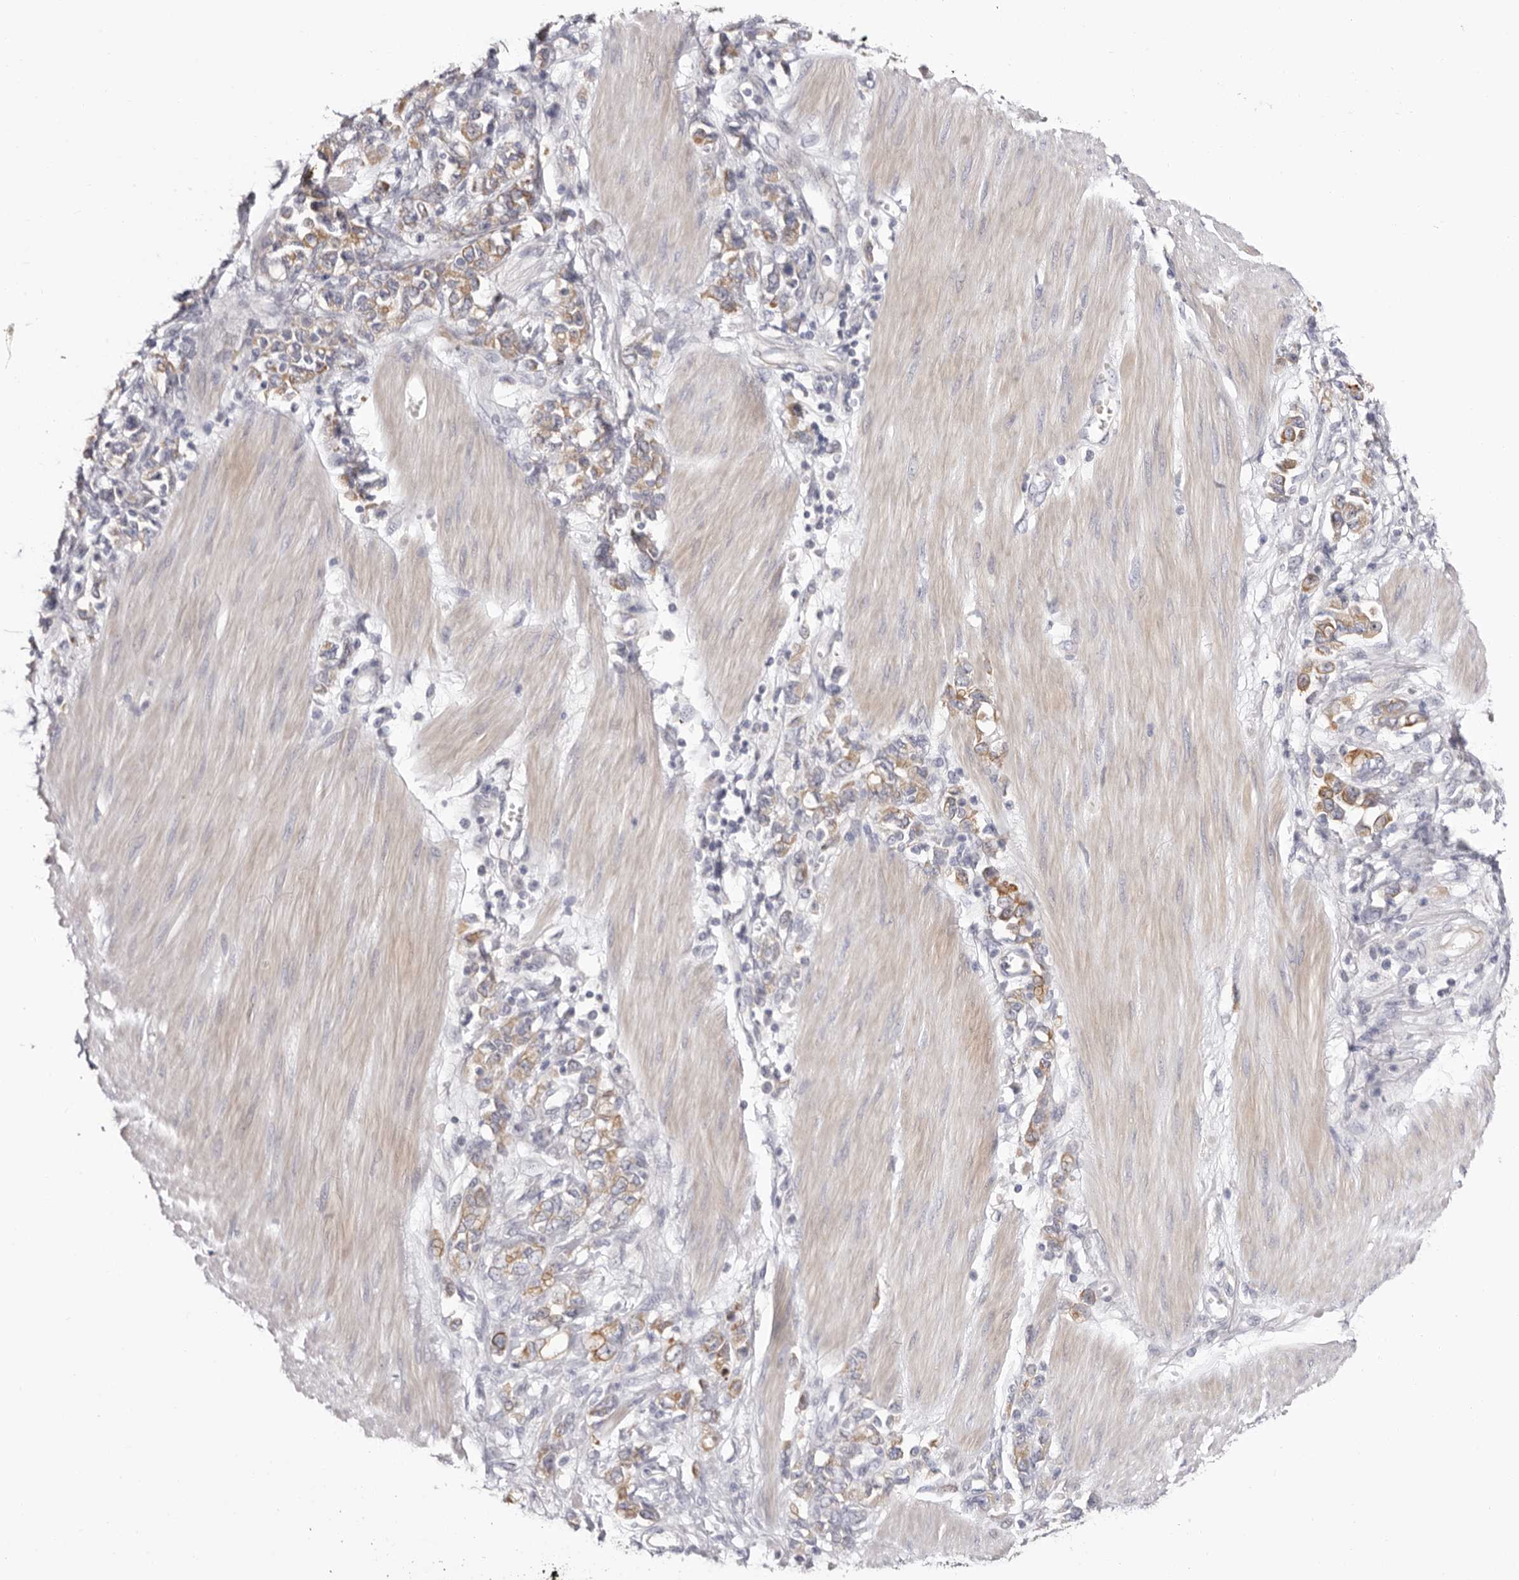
{"staining": {"intensity": "moderate", "quantity": ">75%", "location": "cytoplasmic/membranous"}, "tissue": "stomach cancer", "cell_type": "Tumor cells", "image_type": "cancer", "snomed": [{"axis": "morphology", "description": "Adenocarcinoma, NOS"}, {"axis": "topography", "description": "Stomach"}], "caption": "Tumor cells demonstrate medium levels of moderate cytoplasmic/membranous staining in about >75% of cells in adenocarcinoma (stomach). The protein of interest is shown in brown color, while the nuclei are stained blue.", "gene": "STK16", "patient": {"sex": "female", "age": 76}}